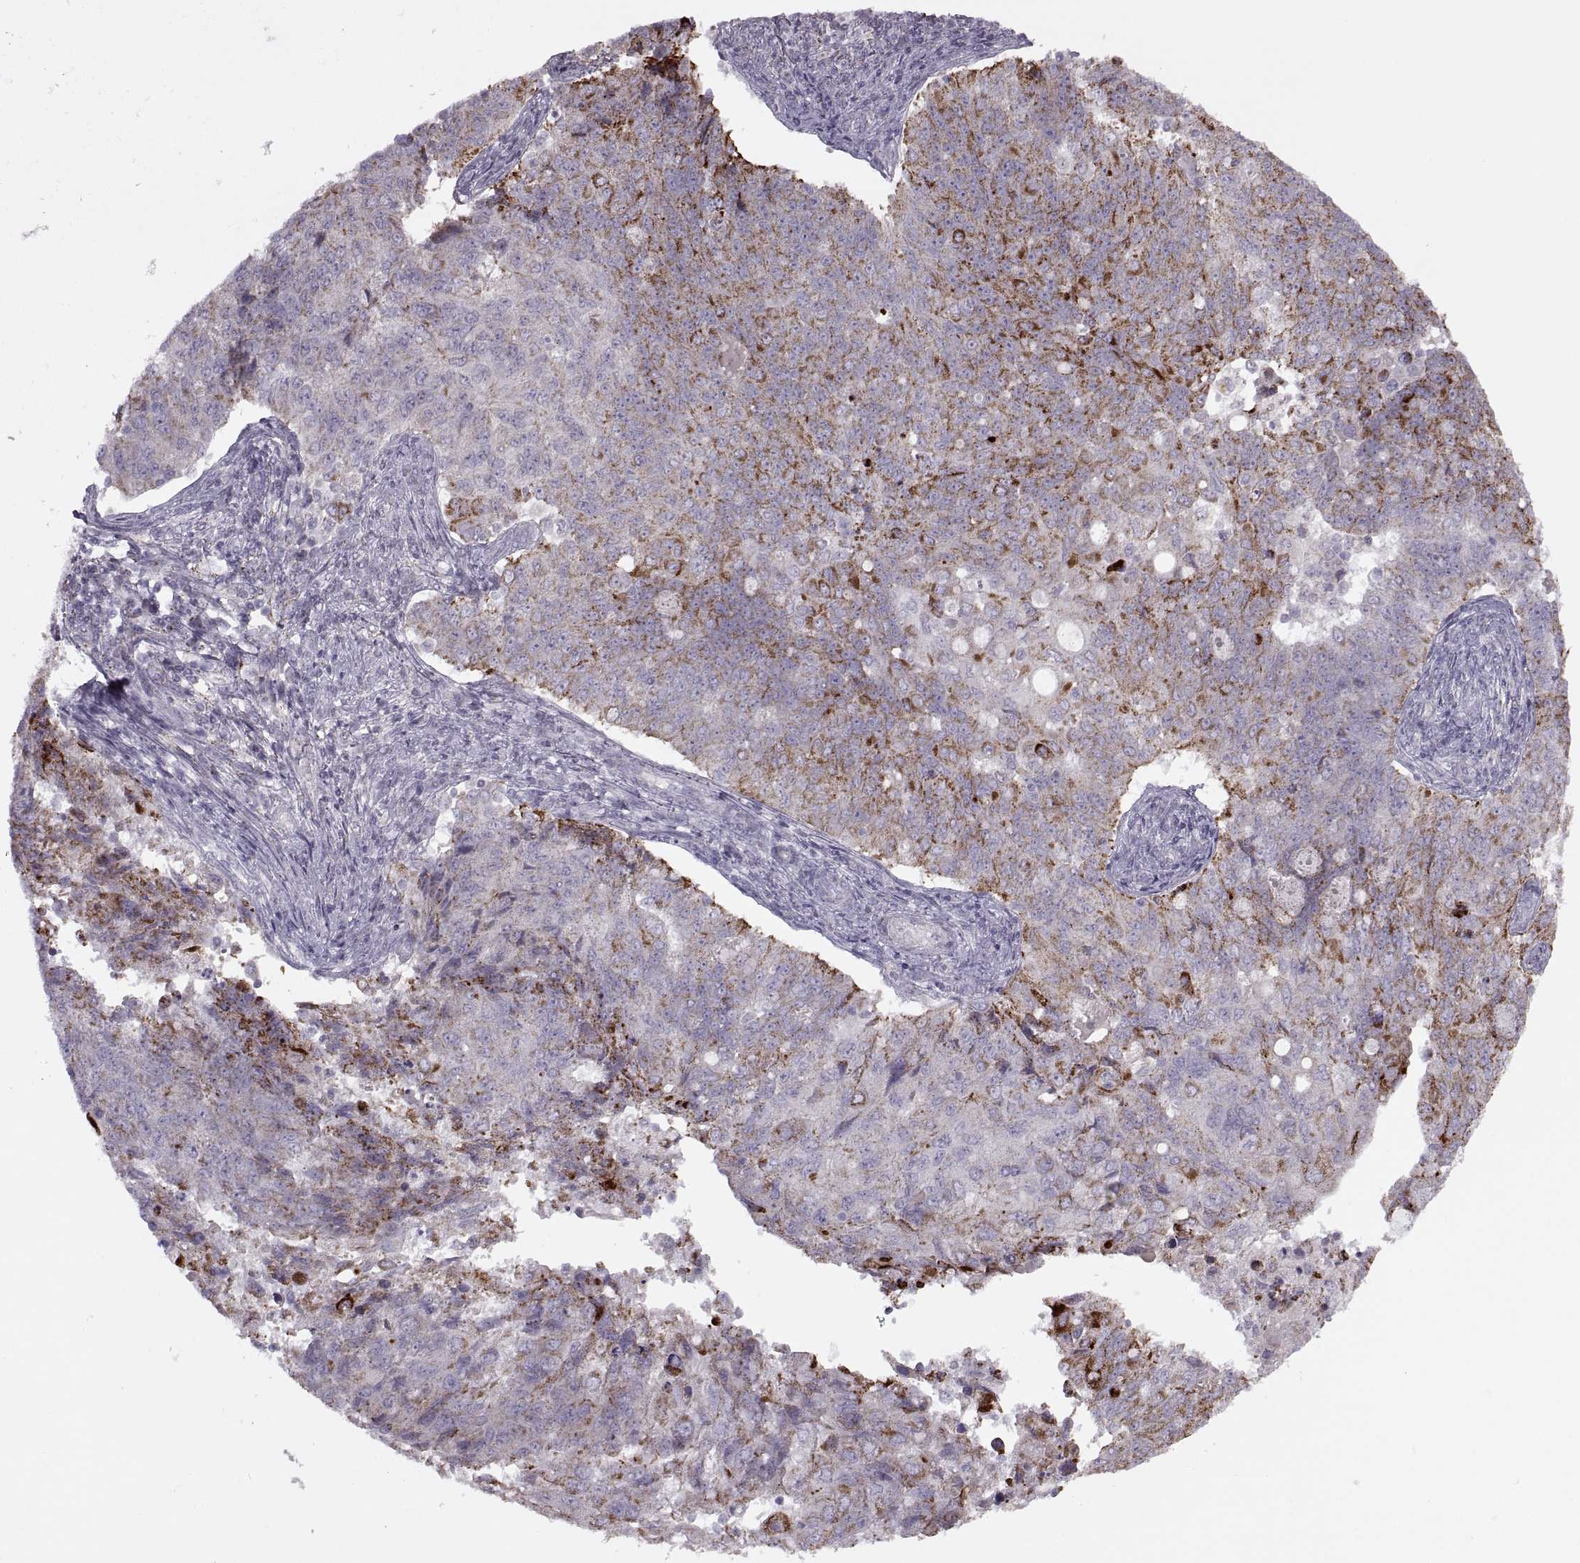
{"staining": {"intensity": "strong", "quantity": "25%-75%", "location": "cytoplasmic/membranous"}, "tissue": "endometrial cancer", "cell_type": "Tumor cells", "image_type": "cancer", "snomed": [{"axis": "morphology", "description": "Adenocarcinoma, NOS"}, {"axis": "topography", "description": "Endometrium"}], "caption": "This histopathology image shows adenocarcinoma (endometrial) stained with immunohistochemistry to label a protein in brown. The cytoplasmic/membranous of tumor cells show strong positivity for the protein. Nuclei are counter-stained blue.", "gene": "PIERCE1", "patient": {"sex": "female", "age": 43}}